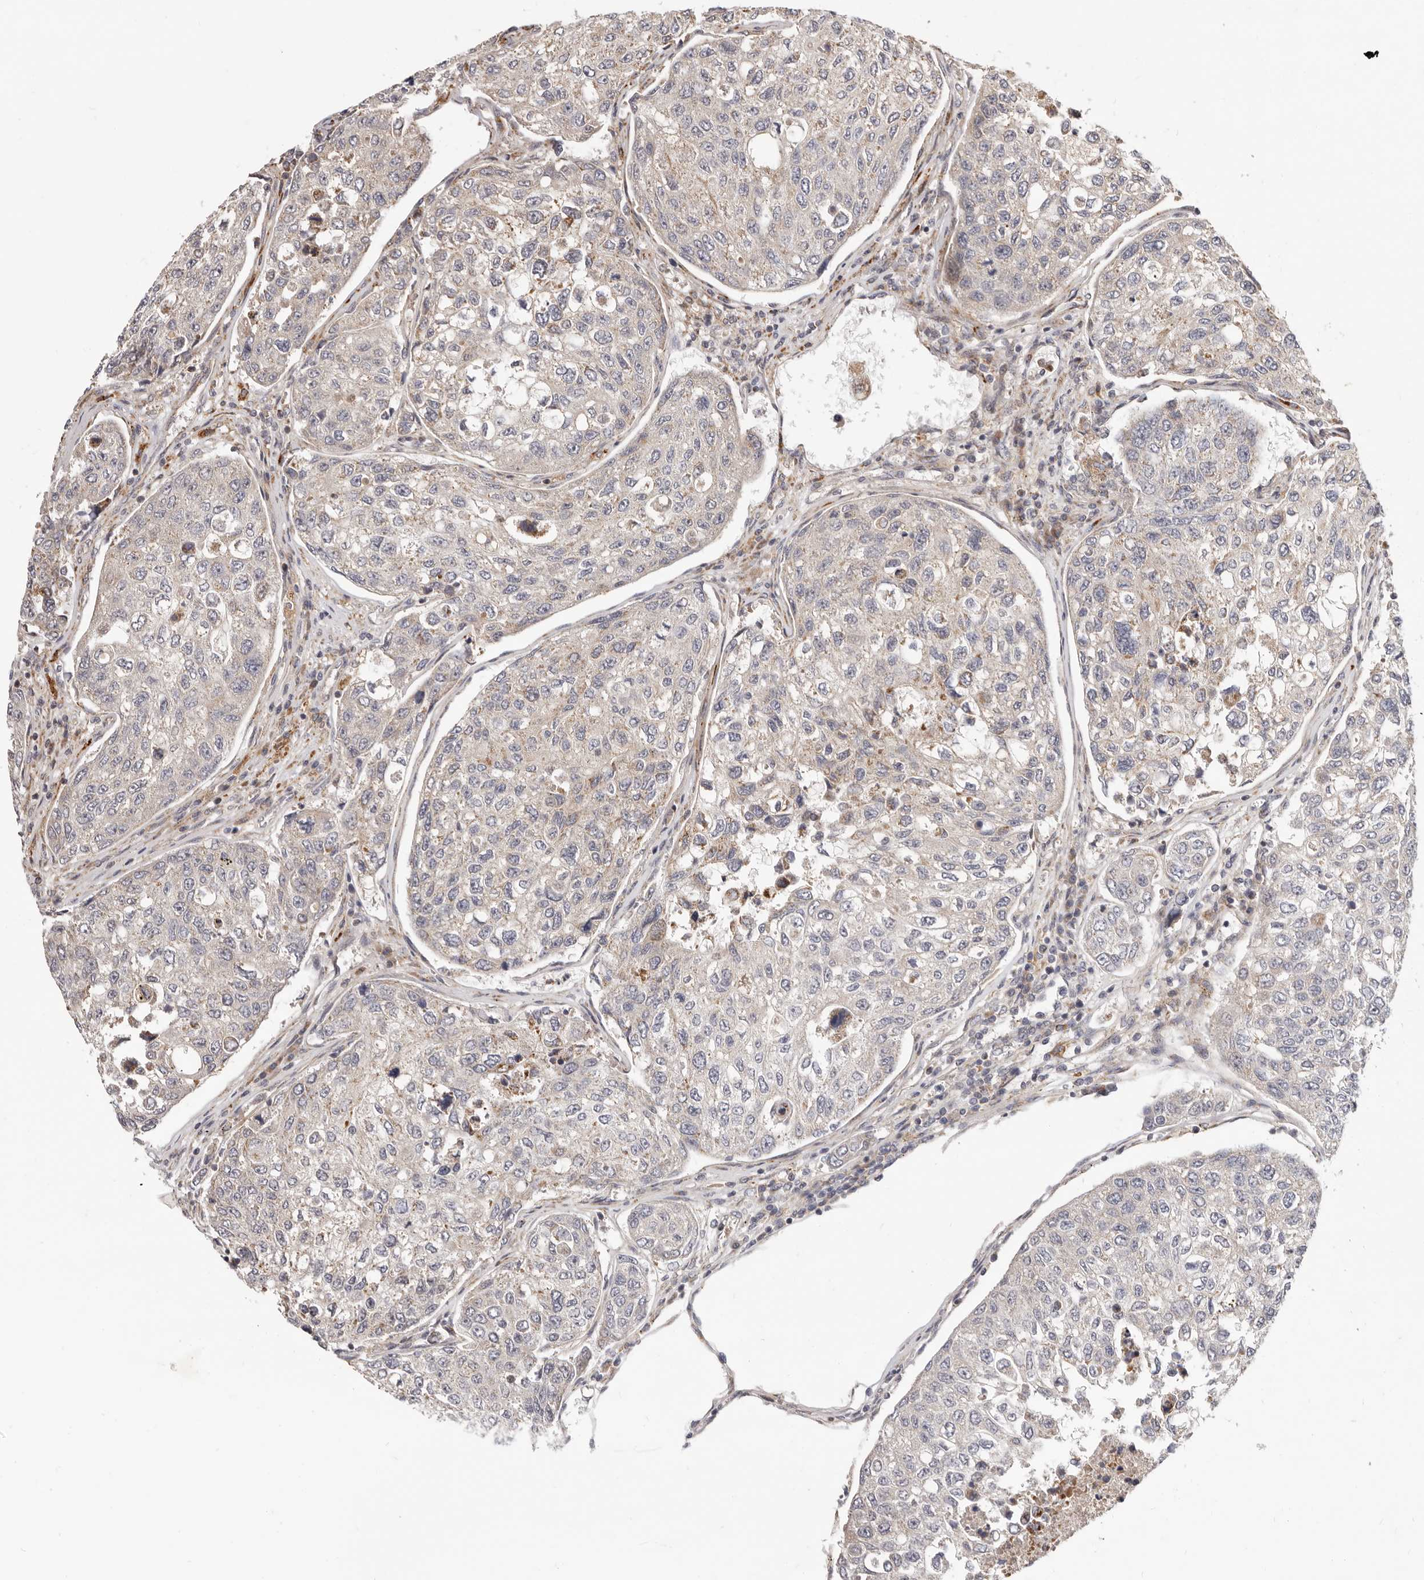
{"staining": {"intensity": "negative", "quantity": "none", "location": "none"}, "tissue": "urothelial cancer", "cell_type": "Tumor cells", "image_type": "cancer", "snomed": [{"axis": "morphology", "description": "Urothelial carcinoma, High grade"}, {"axis": "topography", "description": "Lymph node"}, {"axis": "topography", "description": "Urinary bladder"}], "caption": "A micrograph of urothelial carcinoma (high-grade) stained for a protein displays no brown staining in tumor cells.", "gene": "TOR3A", "patient": {"sex": "male", "age": 51}}